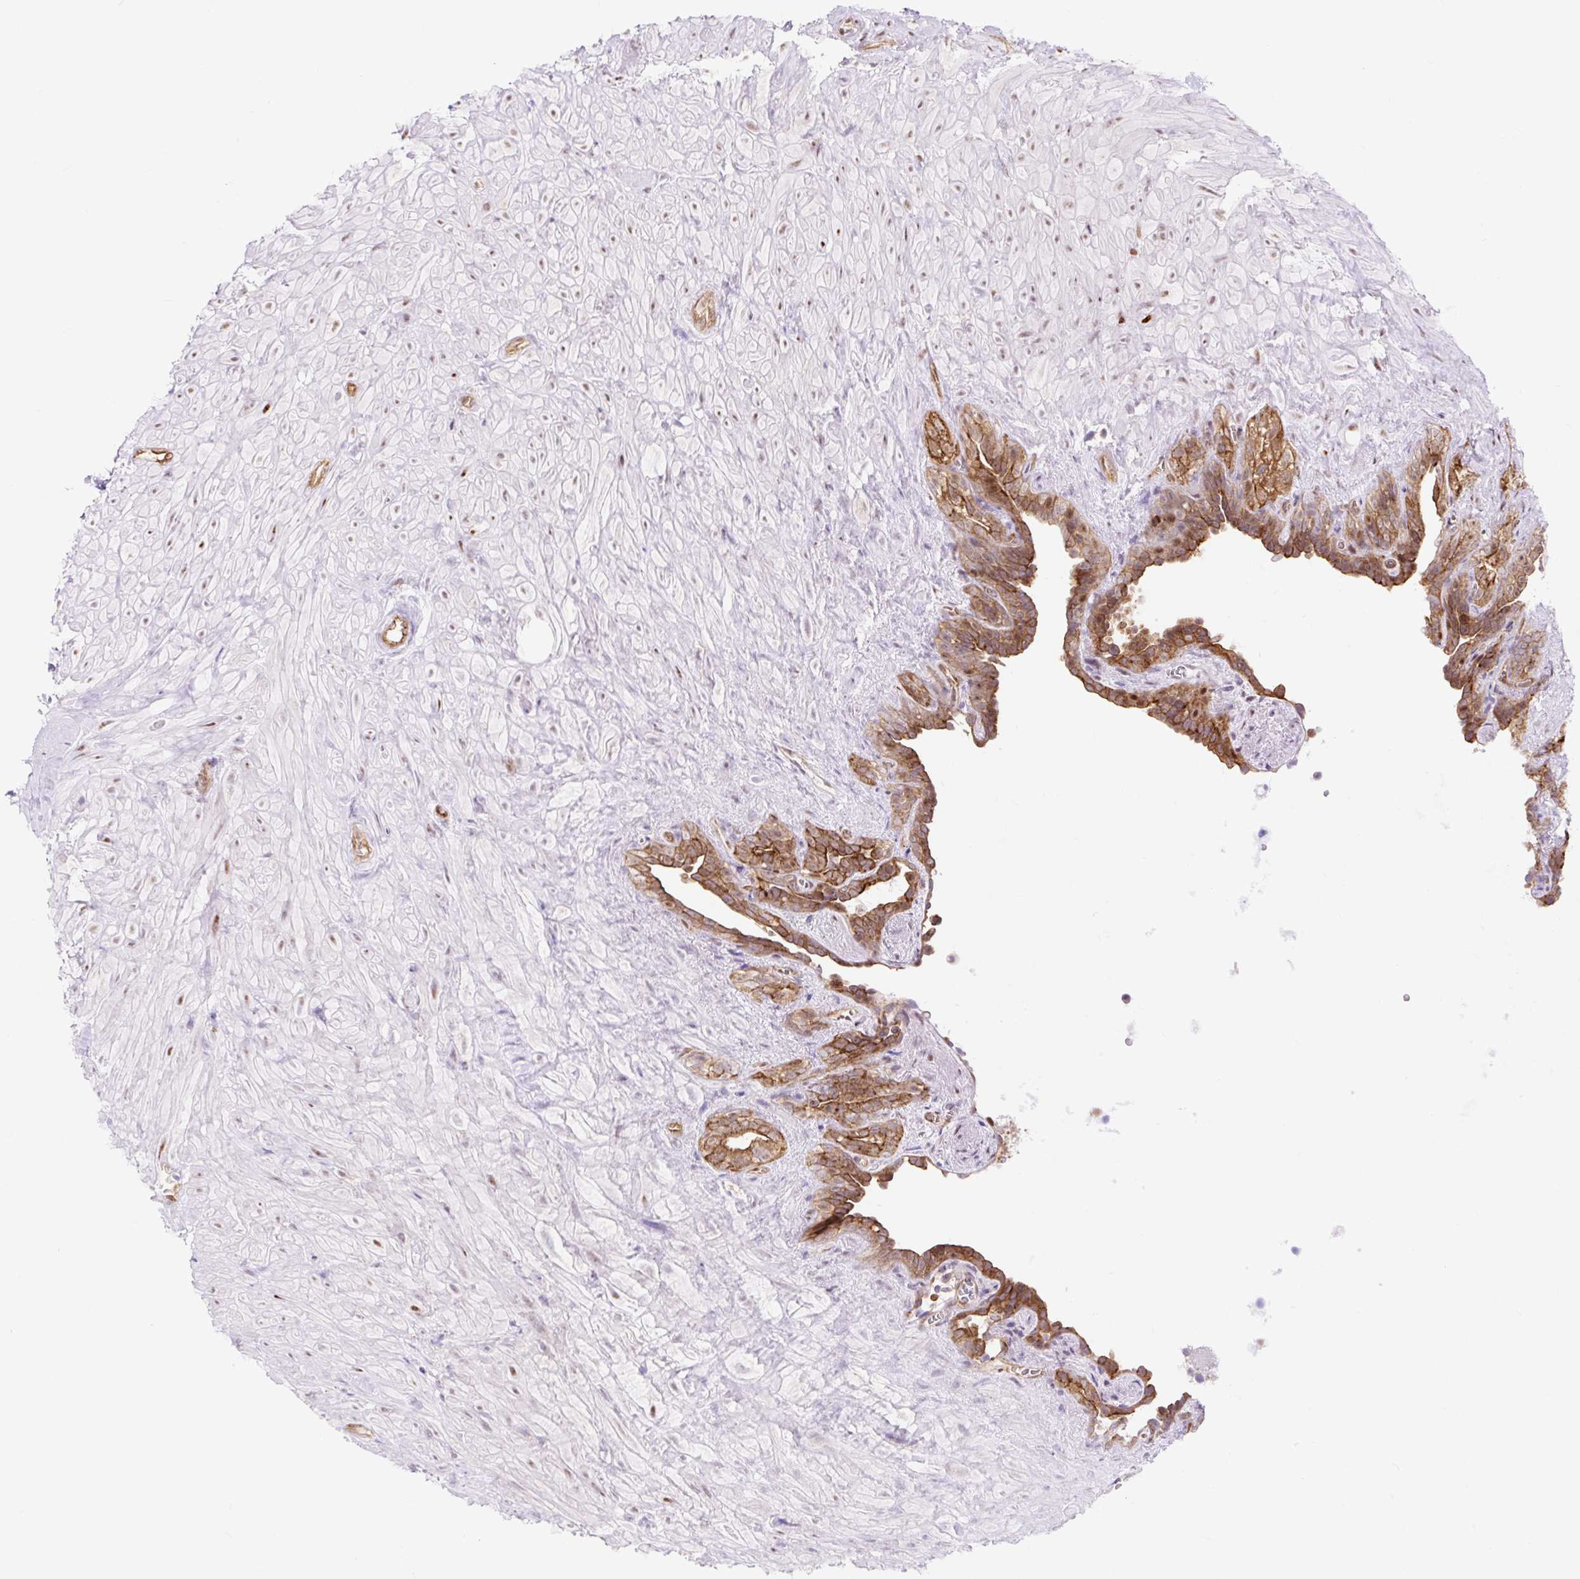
{"staining": {"intensity": "strong", "quantity": ">75%", "location": "cytoplasmic/membranous"}, "tissue": "seminal vesicle", "cell_type": "Glandular cells", "image_type": "normal", "snomed": [{"axis": "morphology", "description": "Normal tissue, NOS"}, {"axis": "topography", "description": "Seminal veicle"}], "caption": "Brown immunohistochemical staining in benign human seminal vesicle displays strong cytoplasmic/membranous expression in about >75% of glandular cells.", "gene": "HIP1R", "patient": {"sex": "male", "age": 76}}